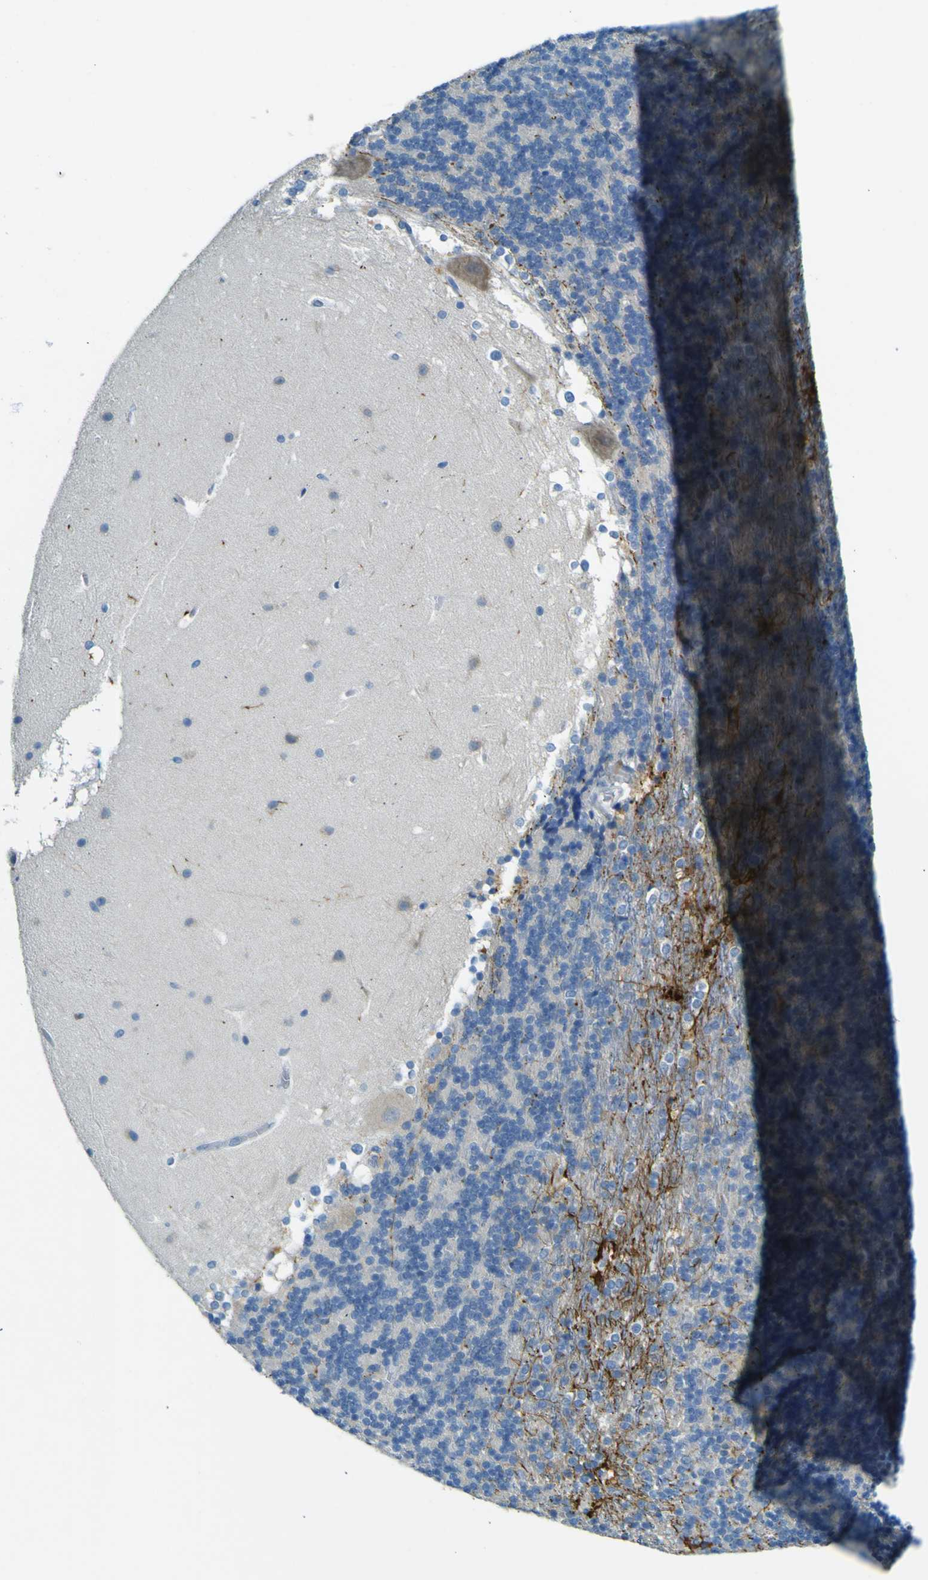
{"staining": {"intensity": "strong", "quantity": "<25%", "location": "cytoplasmic/membranous"}, "tissue": "cerebellum", "cell_type": "Cells in granular layer", "image_type": "normal", "snomed": [{"axis": "morphology", "description": "Normal tissue, NOS"}, {"axis": "topography", "description": "Cerebellum"}], "caption": "IHC photomicrograph of unremarkable cerebellum: cerebellum stained using immunohistochemistry (IHC) displays medium levels of strong protein expression localized specifically in the cytoplasmic/membranous of cells in granular layer, appearing as a cytoplasmic/membranous brown color.", "gene": "SORCS1", "patient": {"sex": "female", "age": 19}}